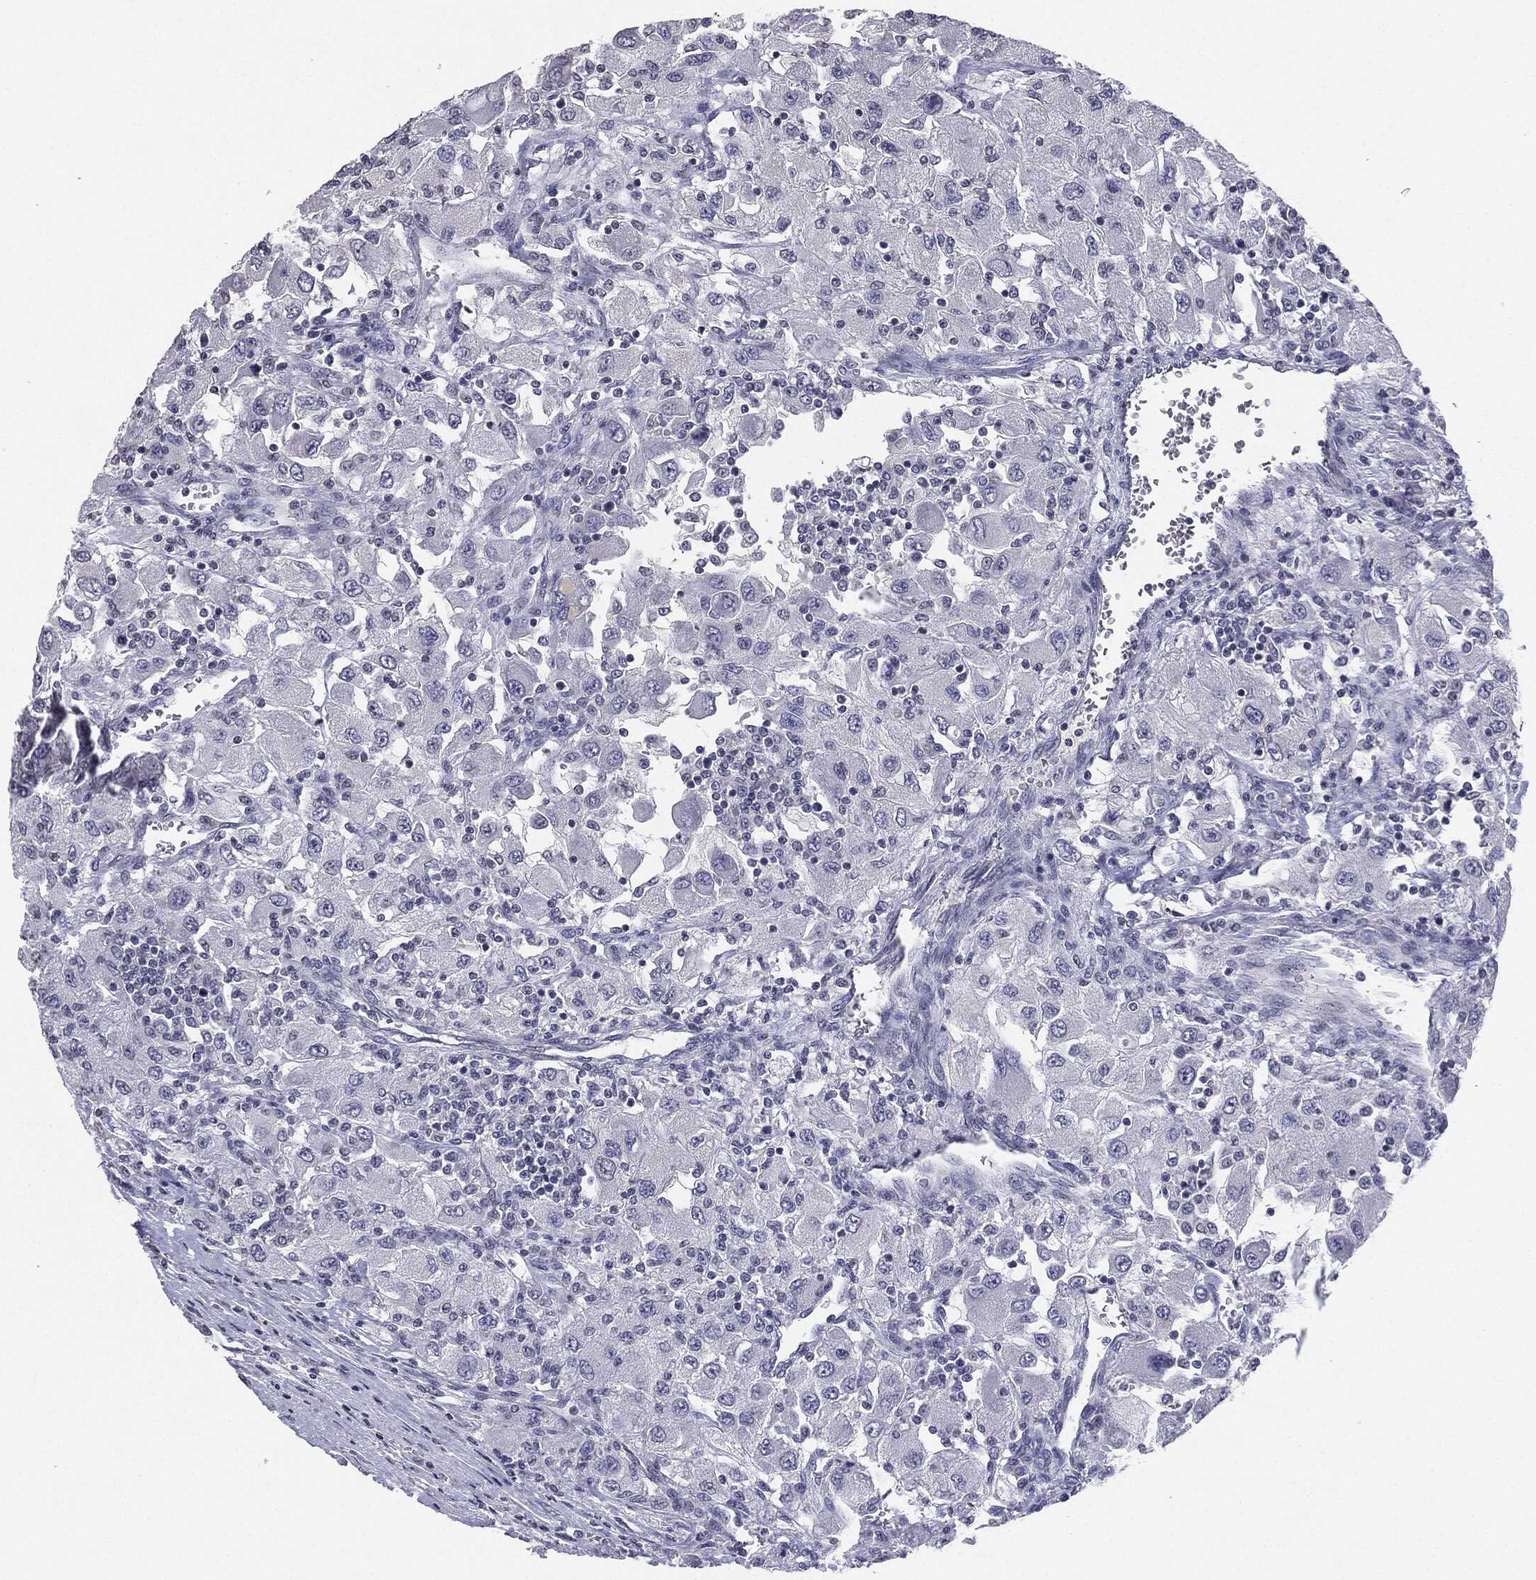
{"staining": {"intensity": "negative", "quantity": "none", "location": "none"}, "tissue": "renal cancer", "cell_type": "Tumor cells", "image_type": "cancer", "snomed": [{"axis": "morphology", "description": "Adenocarcinoma, NOS"}, {"axis": "topography", "description": "Kidney"}], "caption": "Tumor cells are negative for protein expression in human renal adenocarcinoma.", "gene": "SERPINB4", "patient": {"sex": "female", "age": 67}}